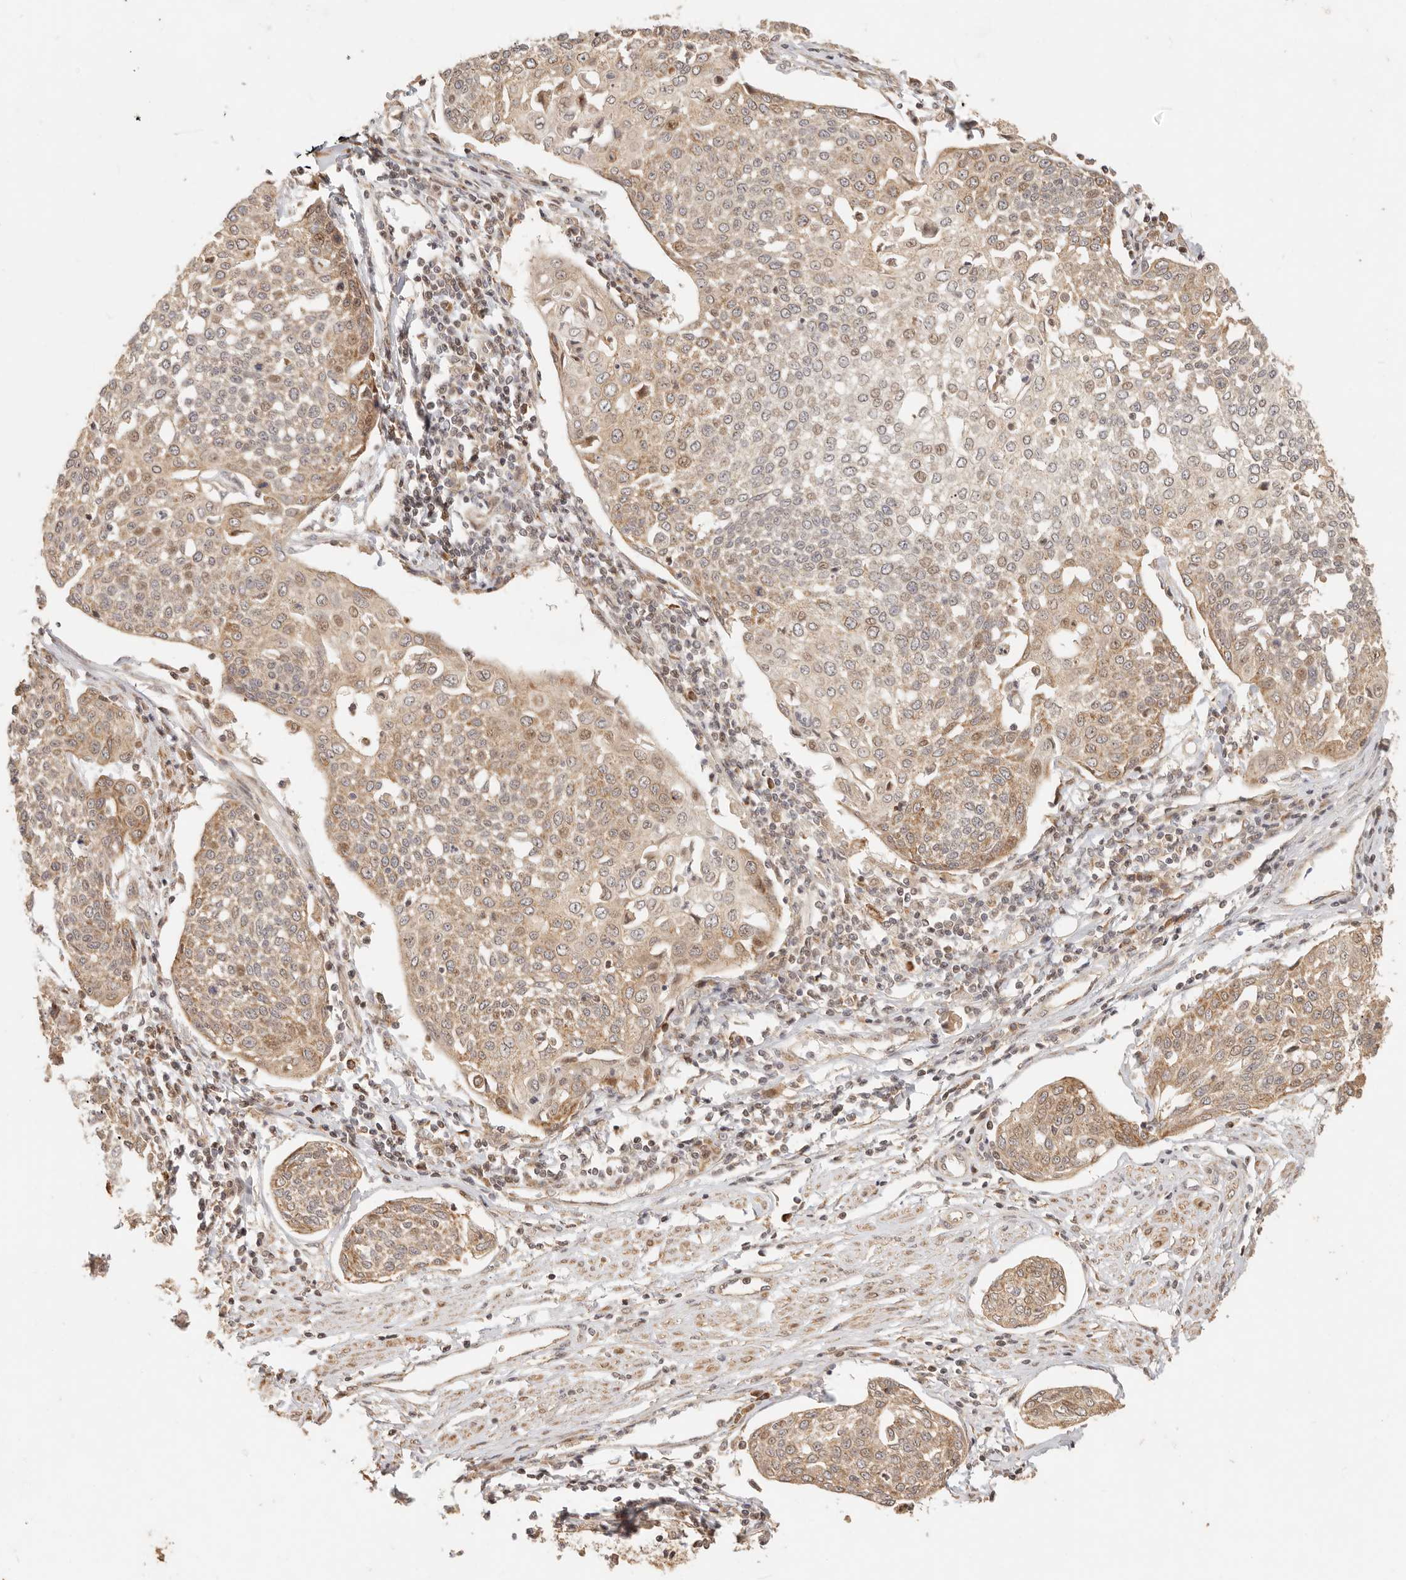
{"staining": {"intensity": "weak", "quantity": ">75%", "location": "cytoplasmic/membranous,nuclear"}, "tissue": "cervical cancer", "cell_type": "Tumor cells", "image_type": "cancer", "snomed": [{"axis": "morphology", "description": "Squamous cell carcinoma, NOS"}, {"axis": "topography", "description": "Cervix"}], "caption": "Cervical cancer (squamous cell carcinoma) stained with DAB (3,3'-diaminobenzidine) immunohistochemistry exhibits low levels of weak cytoplasmic/membranous and nuclear expression in approximately >75% of tumor cells. (IHC, brightfield microscopy, high magnification).", "gene": "TIMM17A", "patient": {"sex": "female", "age": 34}}